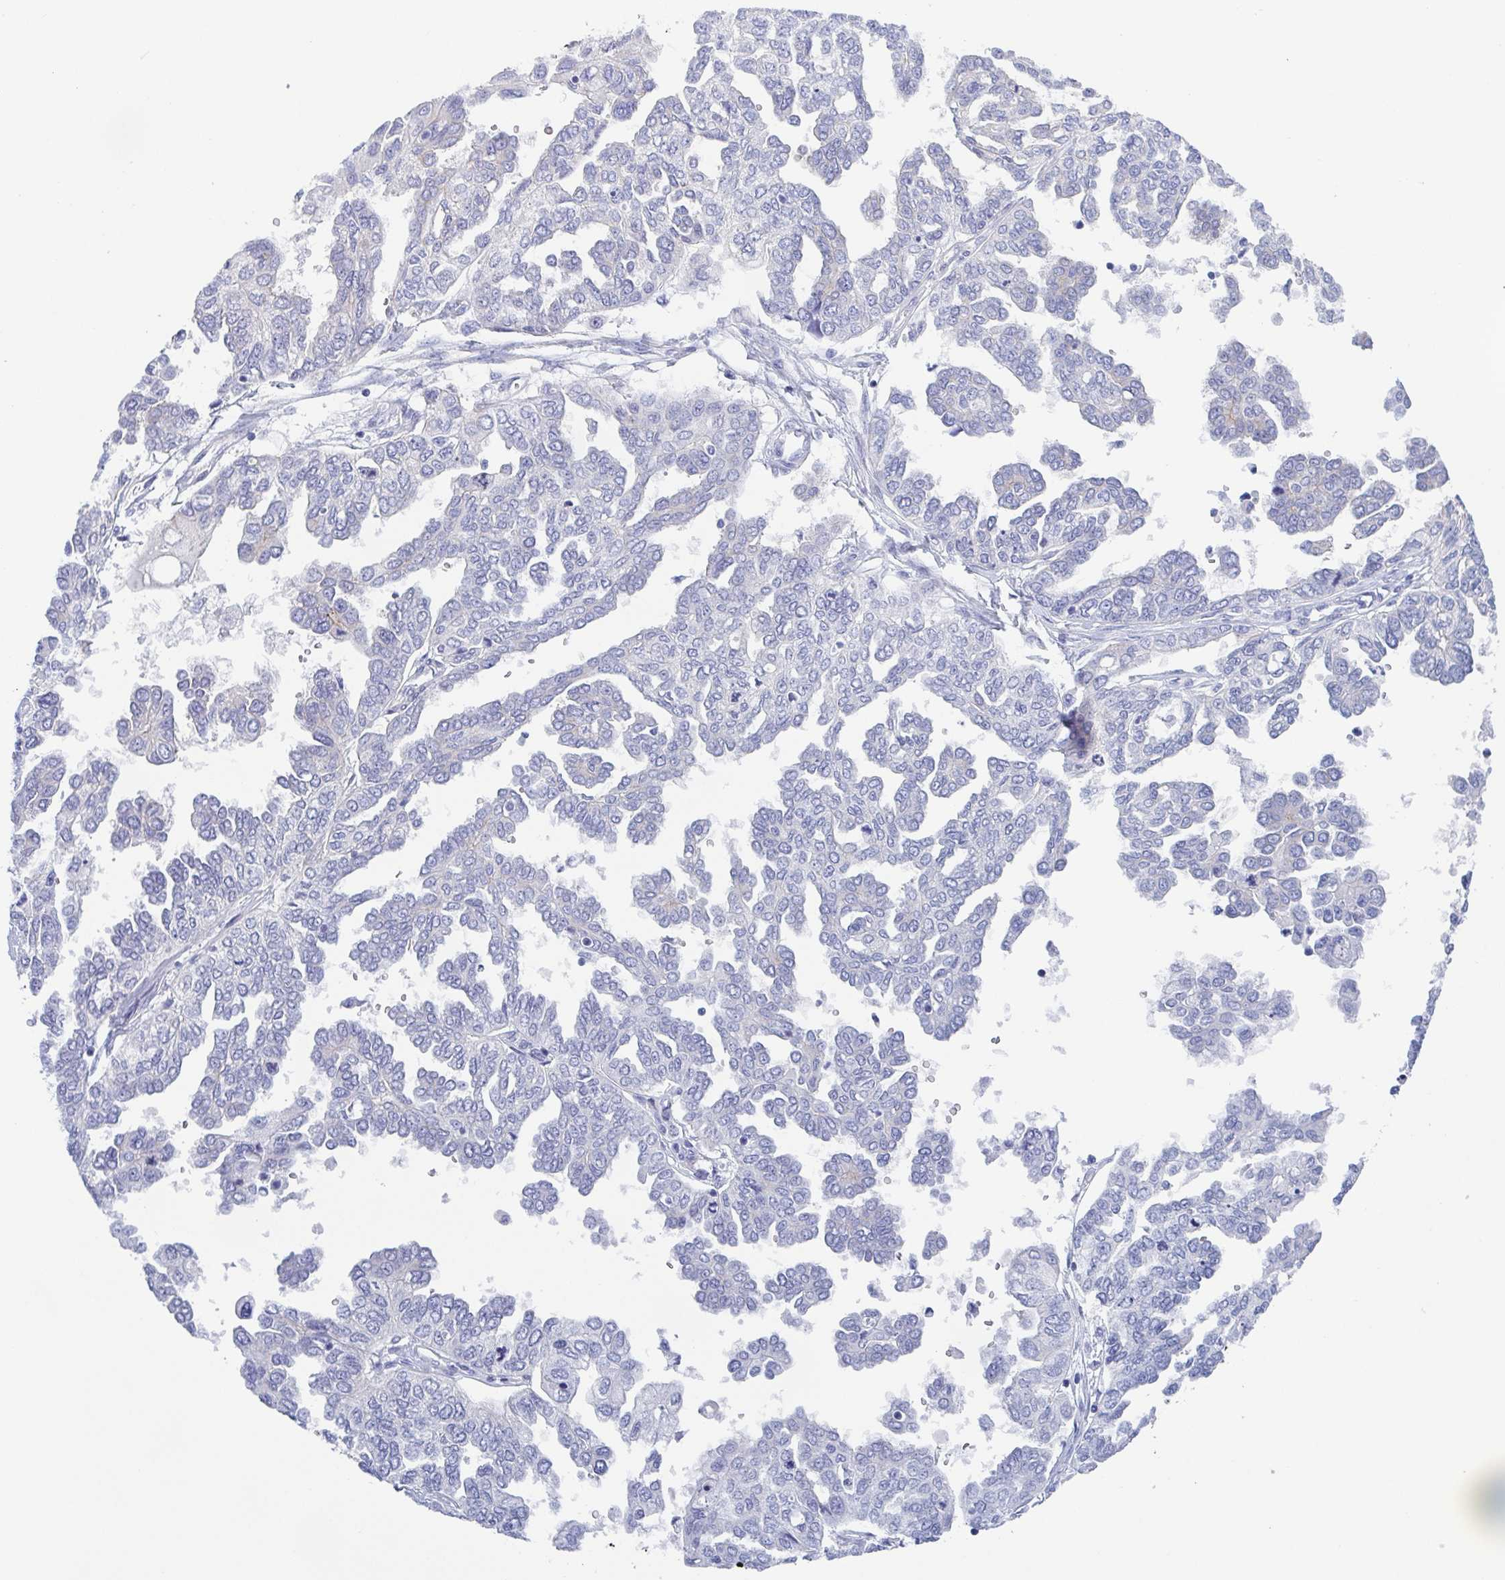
{"staining": {"intensity": "negative", "quantity": "none", "location": "none"}, "tissue": "ovarian cancer", "cell_type": "Tumor cells", "image_type": "cancer", "snomed": [{"axis": "morphology", "description": "Cystadenocarcinoma, serous, NOS"}, {"axis": "topography", "description": "Ovary"}], "caption": "The photomicrograph displays no staining of tumor cells in ovarian serous cystadenocarcinoma.", "gene": "DYNC1I1", "patient": {"sex": "female", "age": 53}}